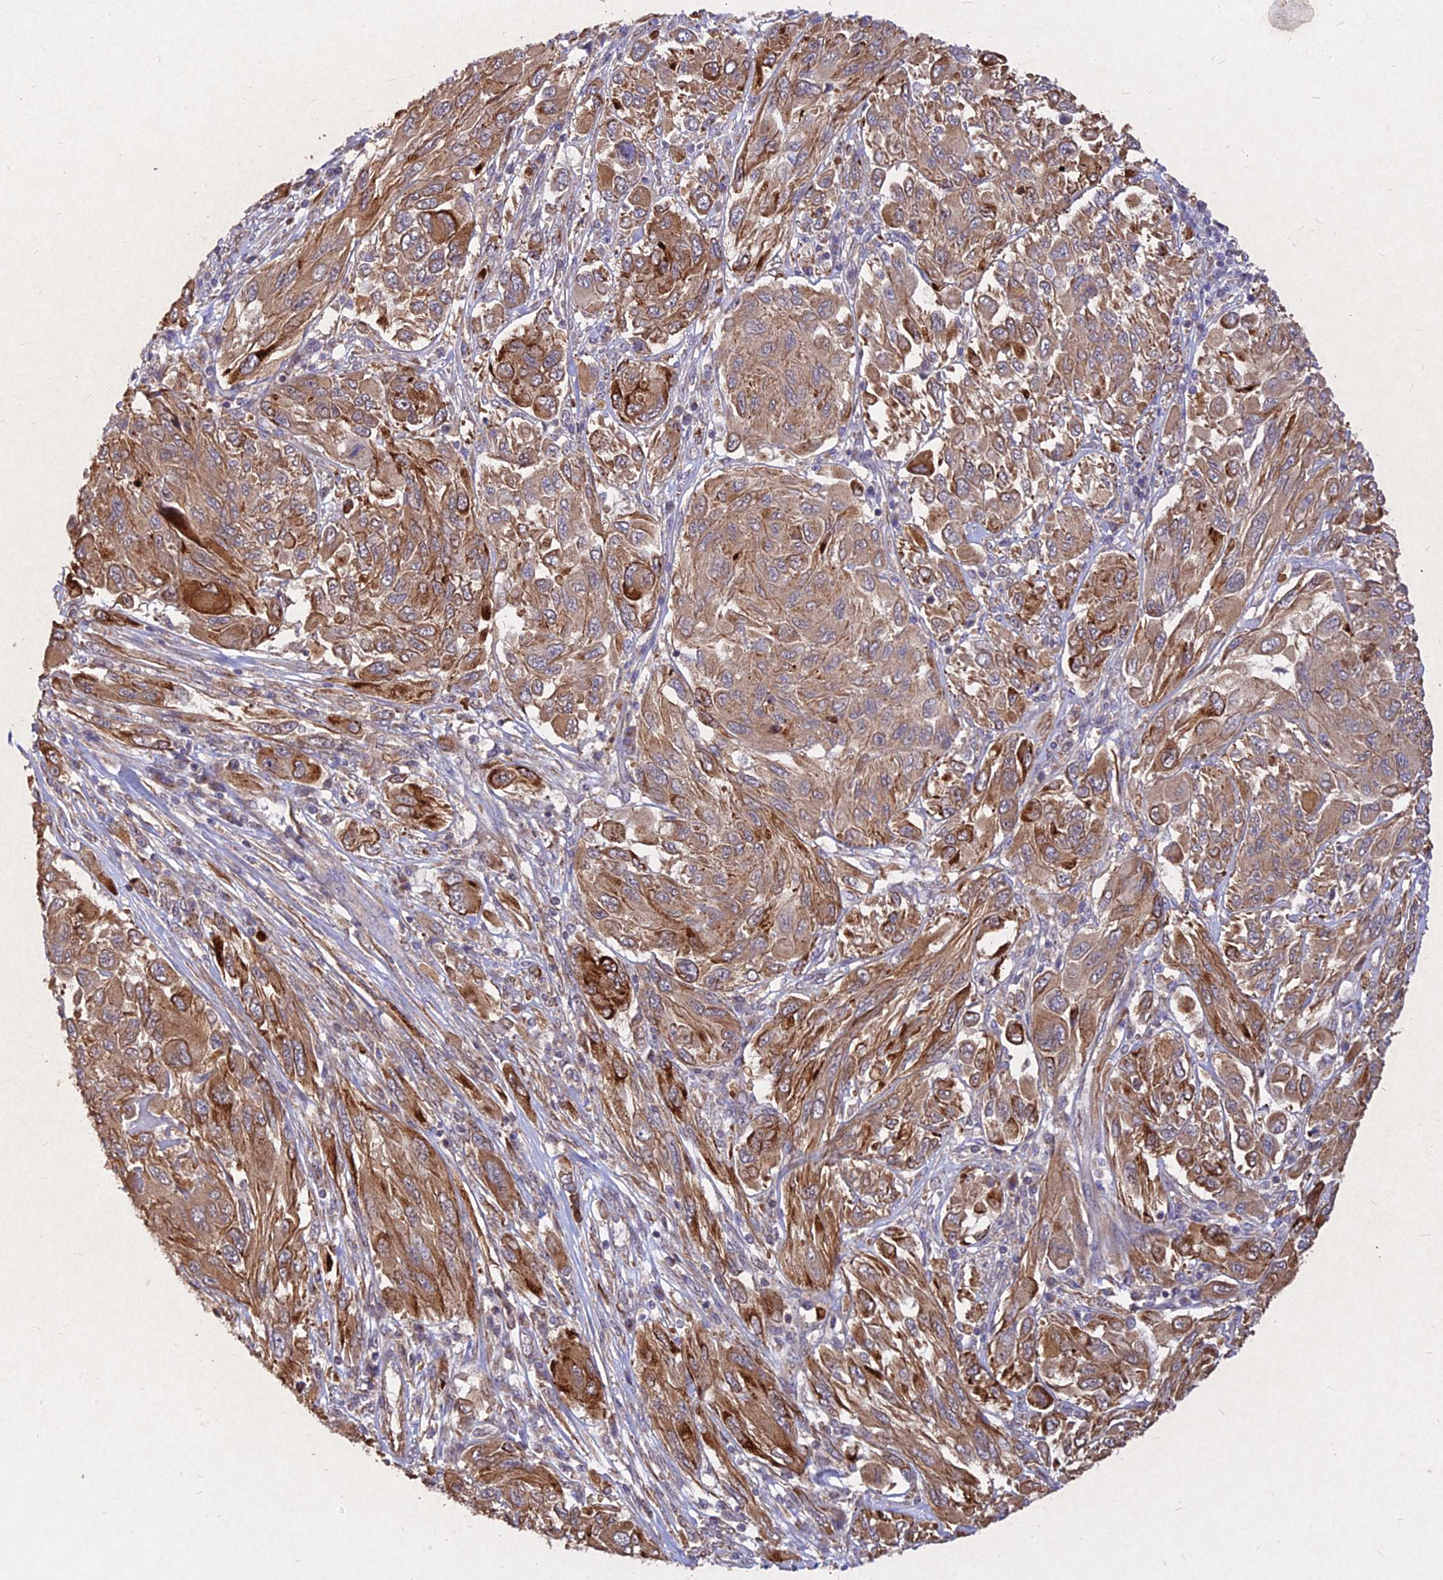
{"staining": {"intensity": "moderate", "quantity": ">75%", "location": "cytoplasmic/membranous"}, "tissue": "melanoma", "cell_type": "Tumor cells", "image_type": "cancer", "snomed": [{"axis": "morphology", "description": "Malignant melanoma, NOS"}, {"axis": "topography", "description": "Skin"}], "caption": "IHC histopathology image of neoplastic tissue: melanoma stained using immunohistochemistry (IHC) reveals medium levels of moderate protein expression localized specifically in the cytoplasmic/membranous of tumor cells, appearing as a cytoplasmic/membranous brown color.", "gene": "SKA1", "patient": {"sex": "female", "age": 91}}